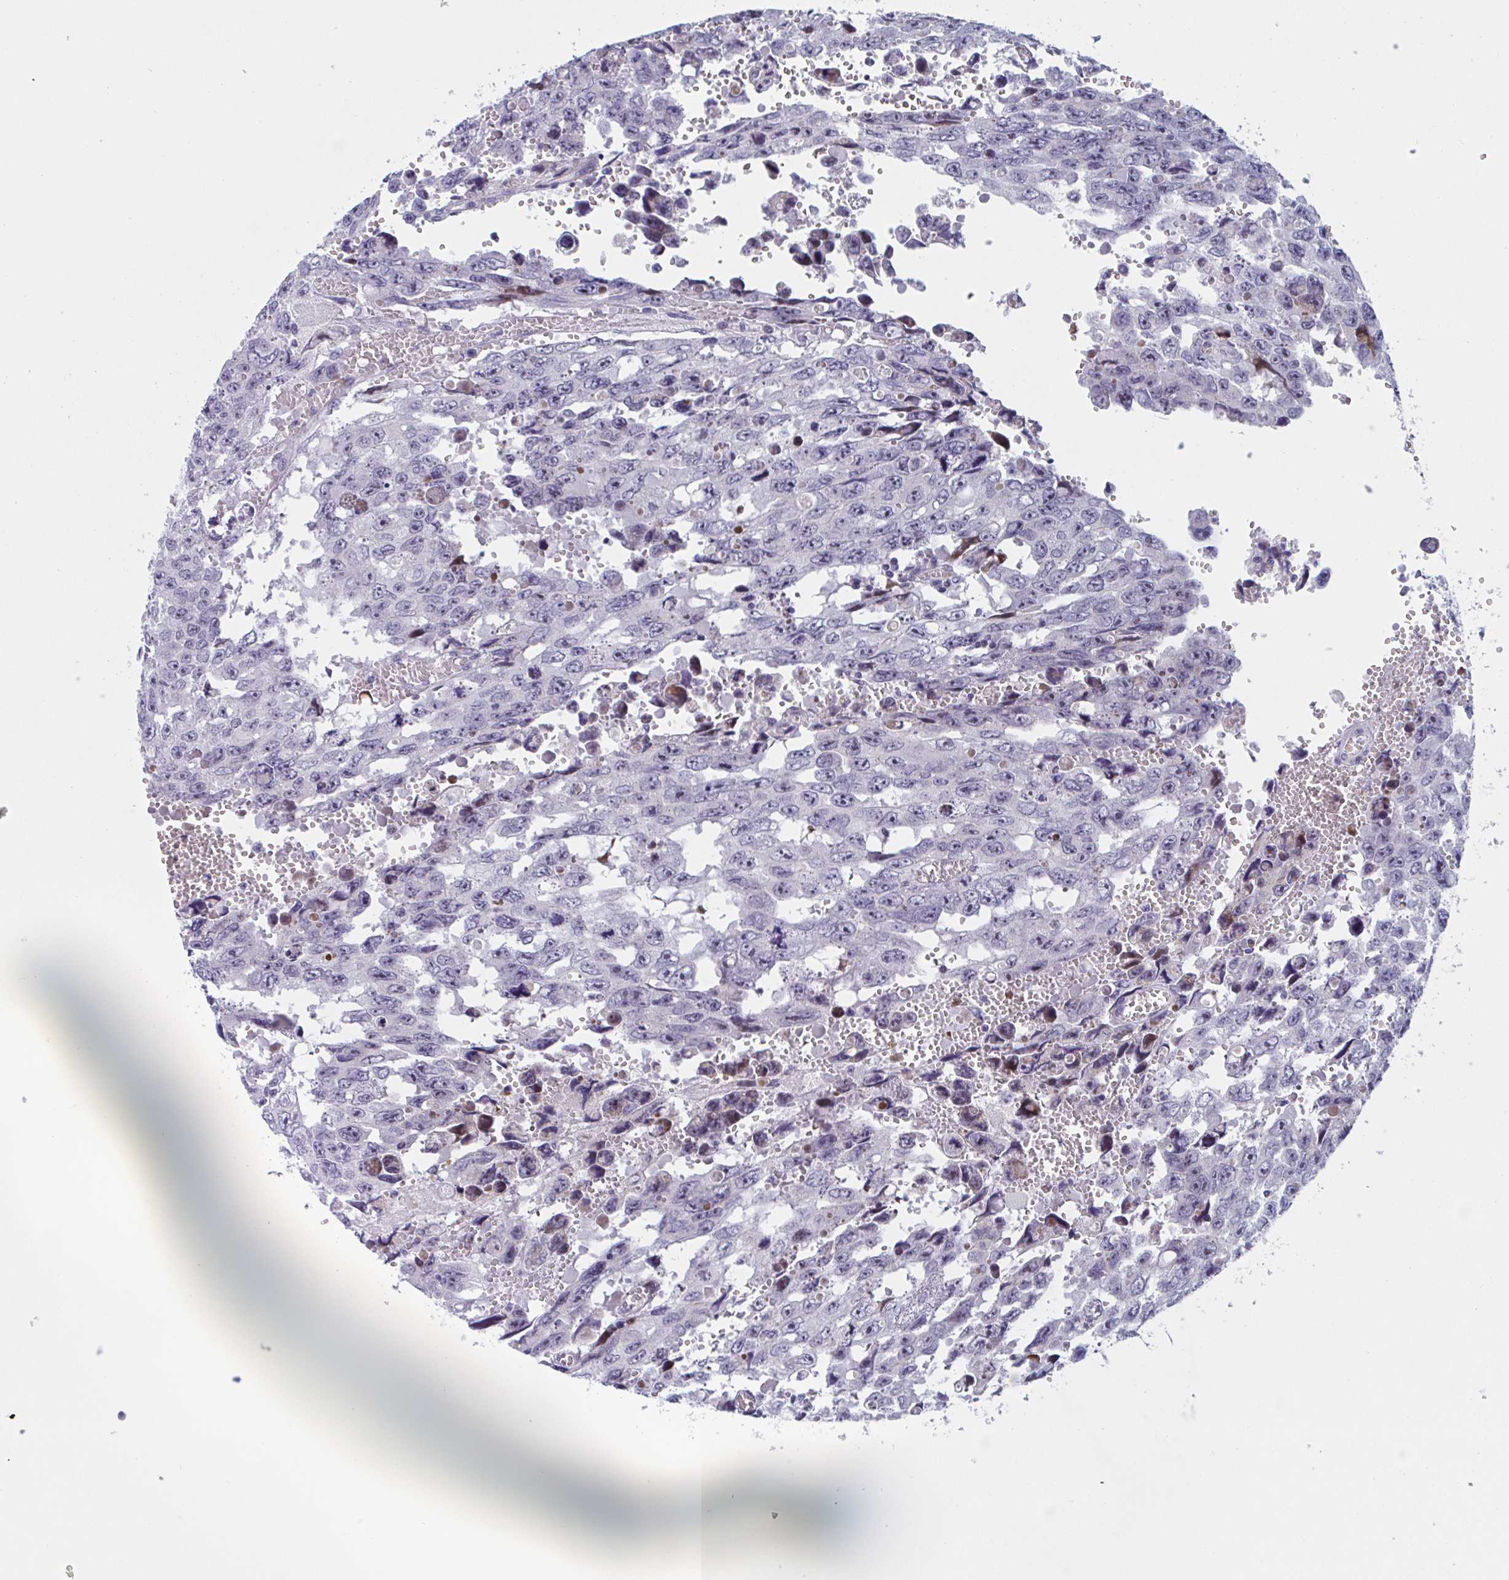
{"staining": {"intensity": "negative", "quantity": "none", "location": "none"}, "tissue": "testis cancer", "cell_type": "Tumor cells", "image_type": "cancer", "snomed": [{"axis": "morphology", "description": "Seminoma, NOS"}, {"axis": "topography", "description": "Testis"}], "caption": "Testis seminoma was stained to show a protein in brown. There is no significant expression in tumor cells. Brightfield microscopy of immunohistochemistry stained with DAB (3,3'-diaminobenzidine) (brown) and hematoxylin (blue), captured at high magnification.", "gene": "DUXA", "patient": {"sex": "male", "age": 26}}